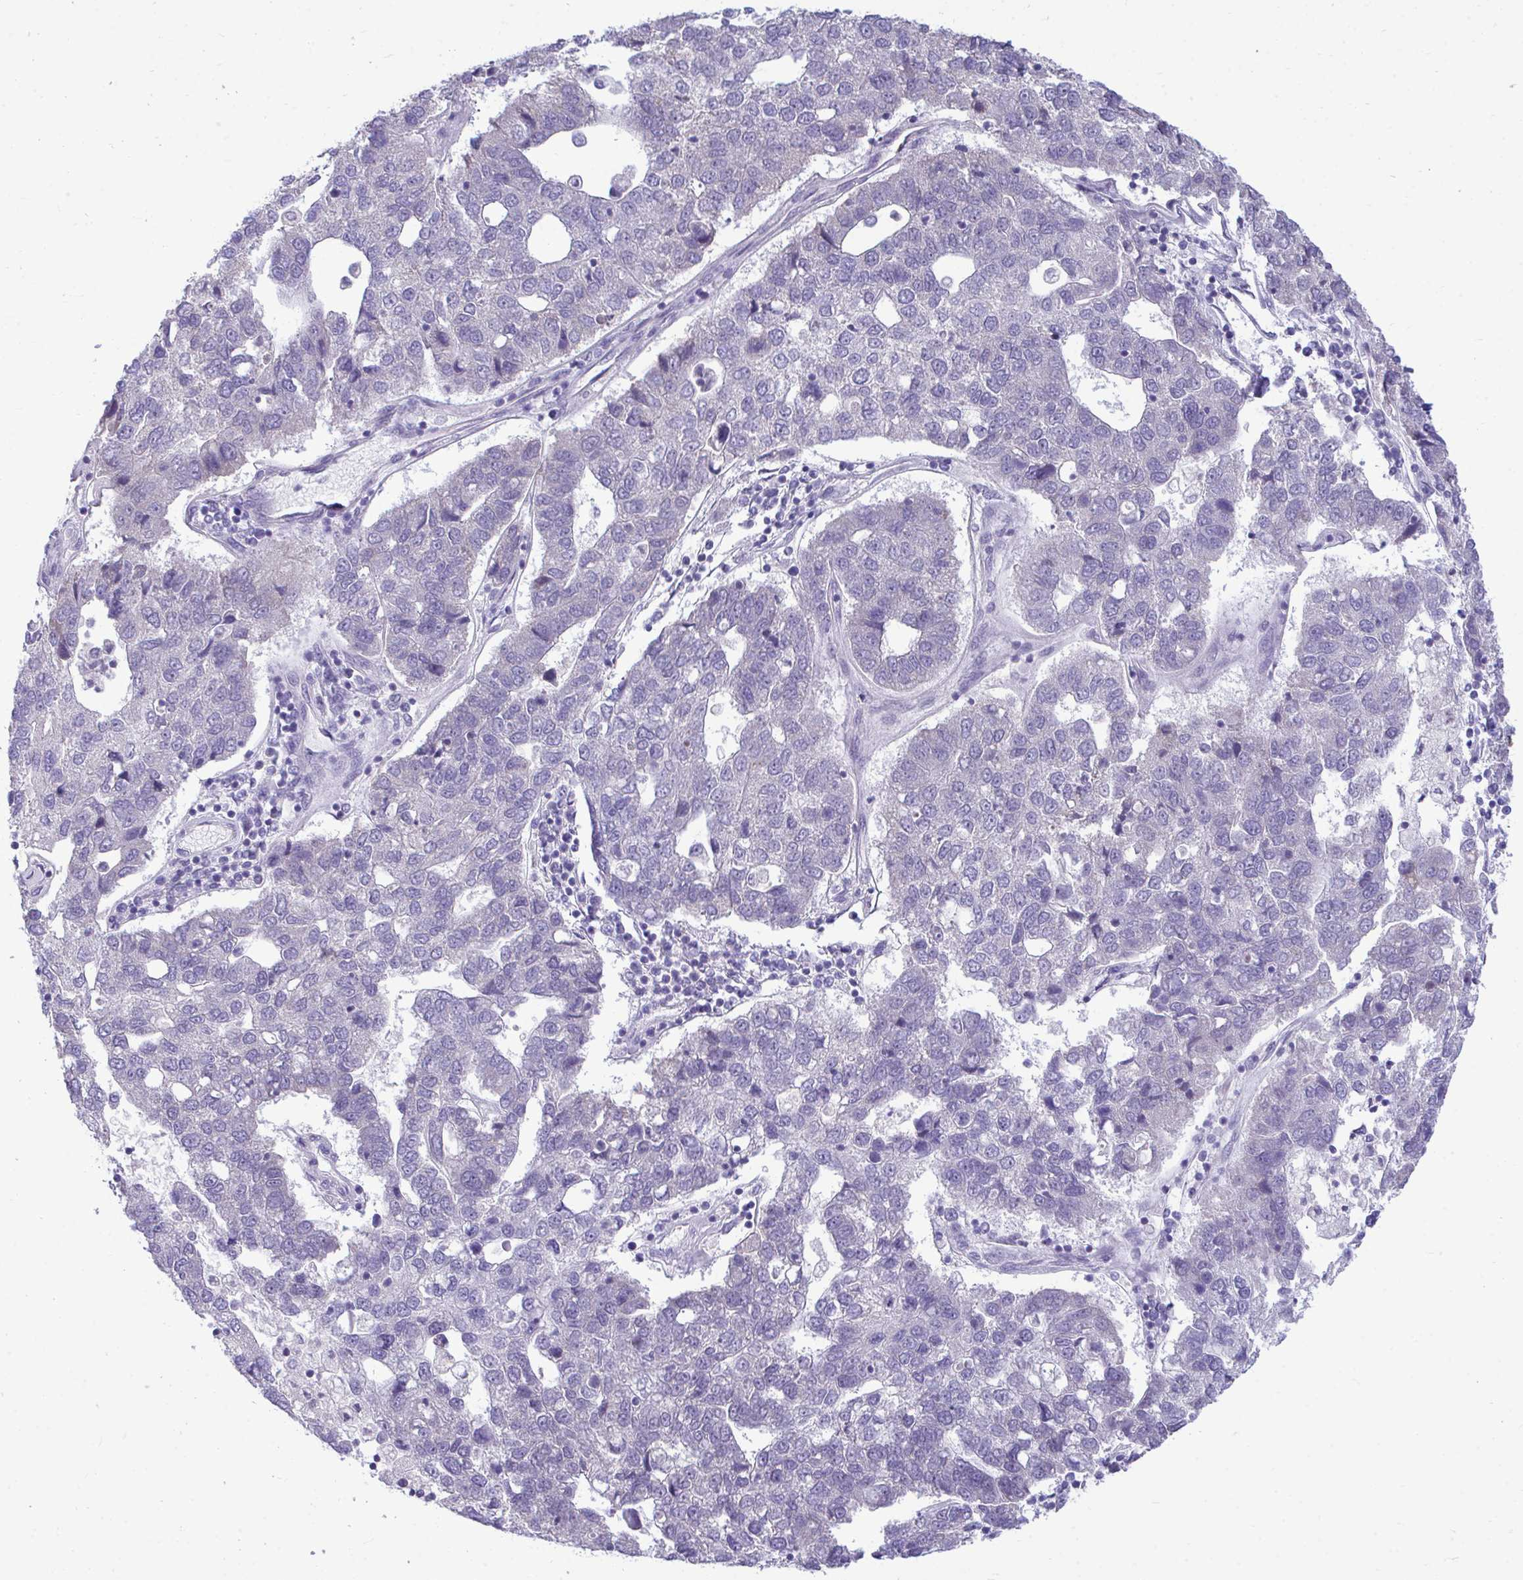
{"staining": {"intensity": "negative", "quantity": "none", "location": "none"}, "tissue": "pancreatic cancer", "cell_type": "Tumor cells", "image_type": "cancer", "snomed": [{"axis": "morphology", "description": "Adenocarcinoma, NOS"}, {"axis": "topography", "description": "Pancreas"}], "caption": "An immunohistochemistry (IHC) image of pancreatic cancer (adenocarcinoma) is shown. There is no staining in tumor cells of pancreatic cancer (adenocarcinoma). (Stains: DAB (3,3'-diaminobenzidine) immunohistochemistry with hematoxylin counter stain, Microscopy: brightfield microscopy at high magnification).", "gene": "PIGK", "patient": {"sex": "female", "age": 61}}